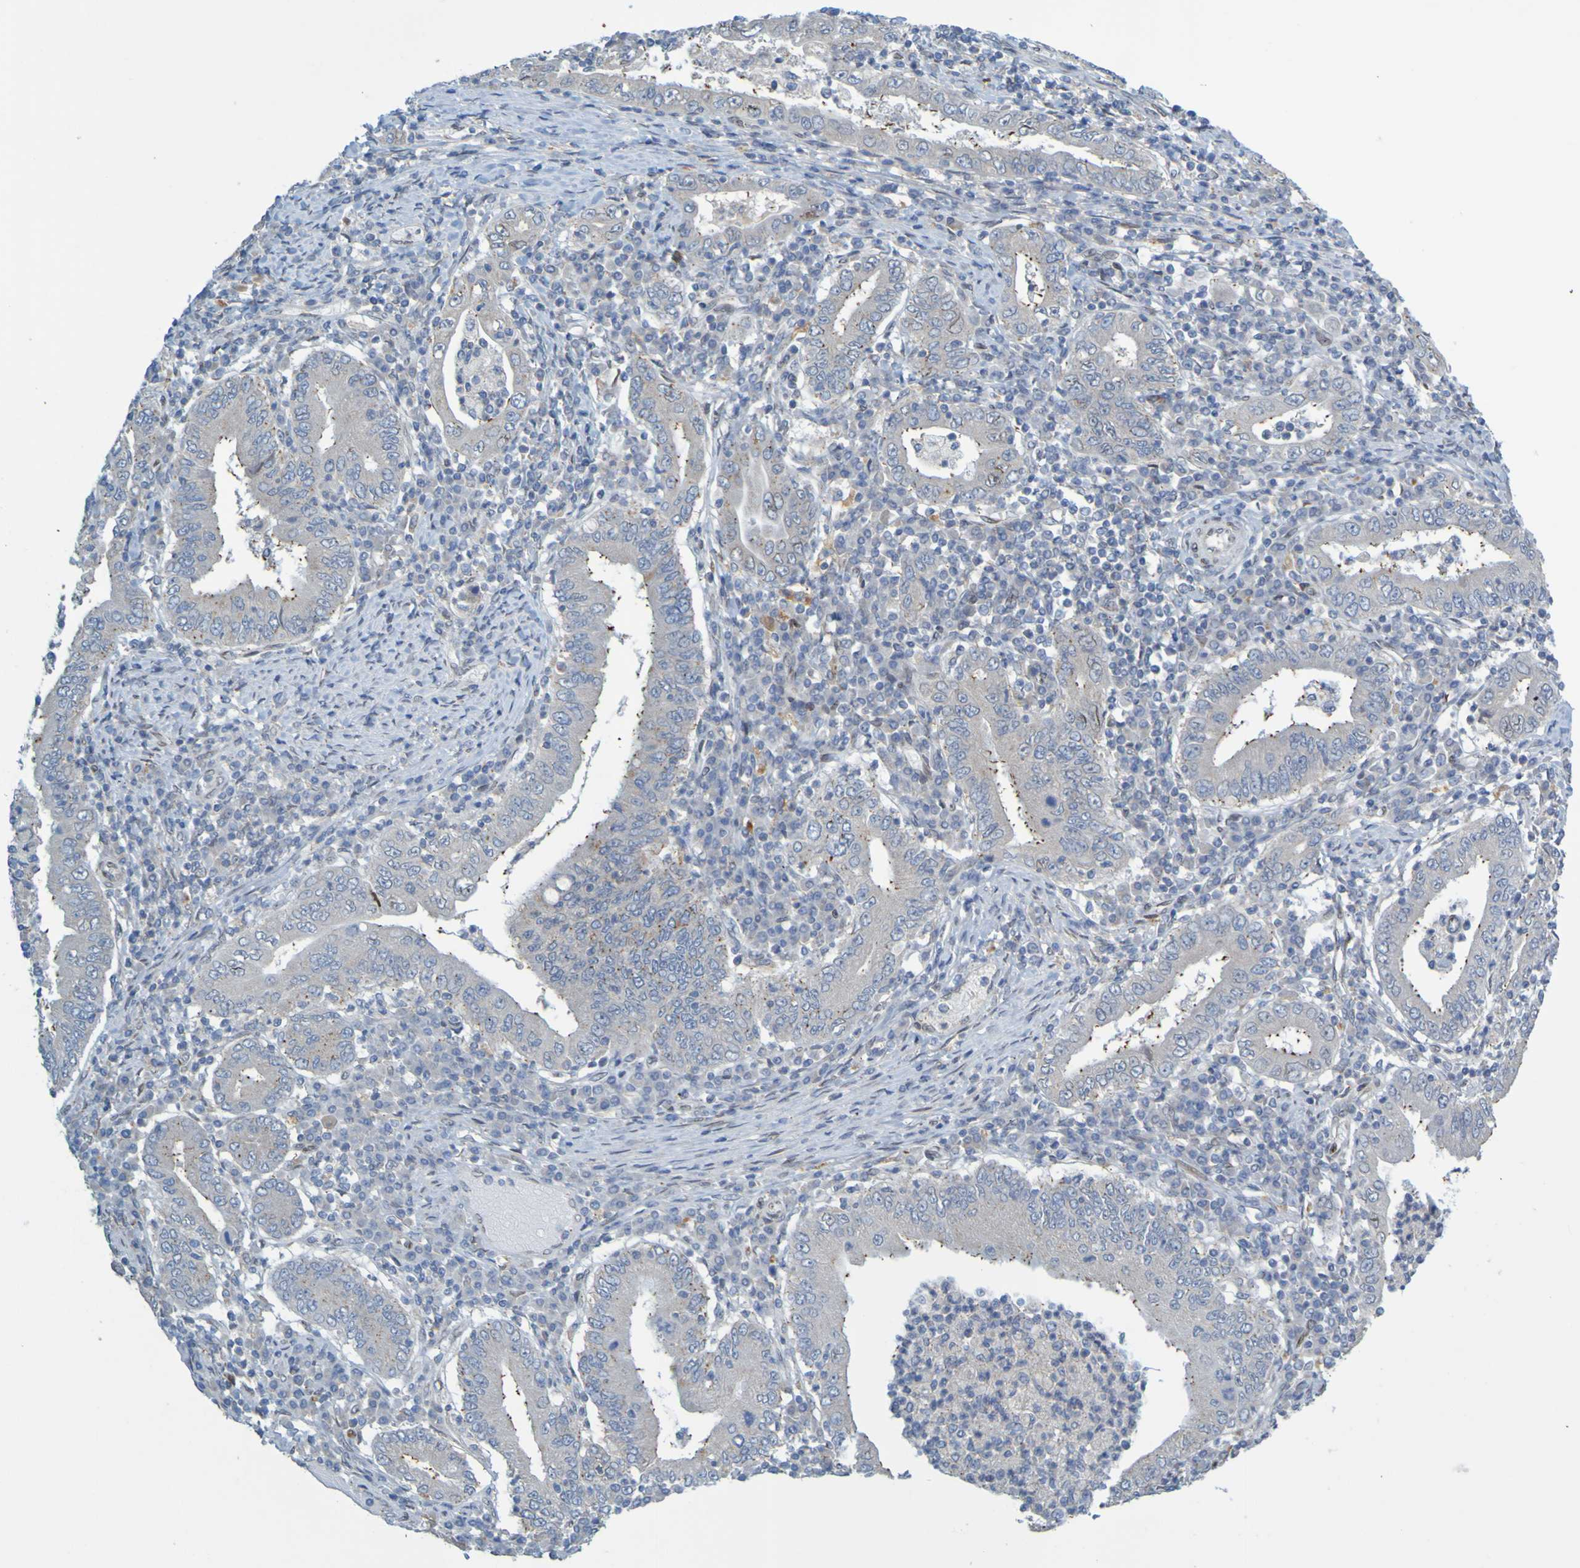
{"staining": {"intensity": "weak", "quantity": "<25%", "location": "cytoplasmic/membranous"}, "tissue": "stomach cancer", "cell_type": "Tumor cells", "image_type": "cancer", "snomed": [{"axis": "morphology", "description": "Normal tissue, NOS"}, {"axis": "morphology", "description": "Adenocarcinoma, NOS"}, {"axis": "topography", "description": "Esophagus"}, {"axis": "topography", "description": "Stomach, upper"}, {"axis": "topography", "description": "Peripheral nerve tissue"}], "caption": "Image shows no protein expression in tumor cells of stomach adenocarcinoma tissue.", "gene": "MAG", "patient": {"sex": "male", "age": 62}}